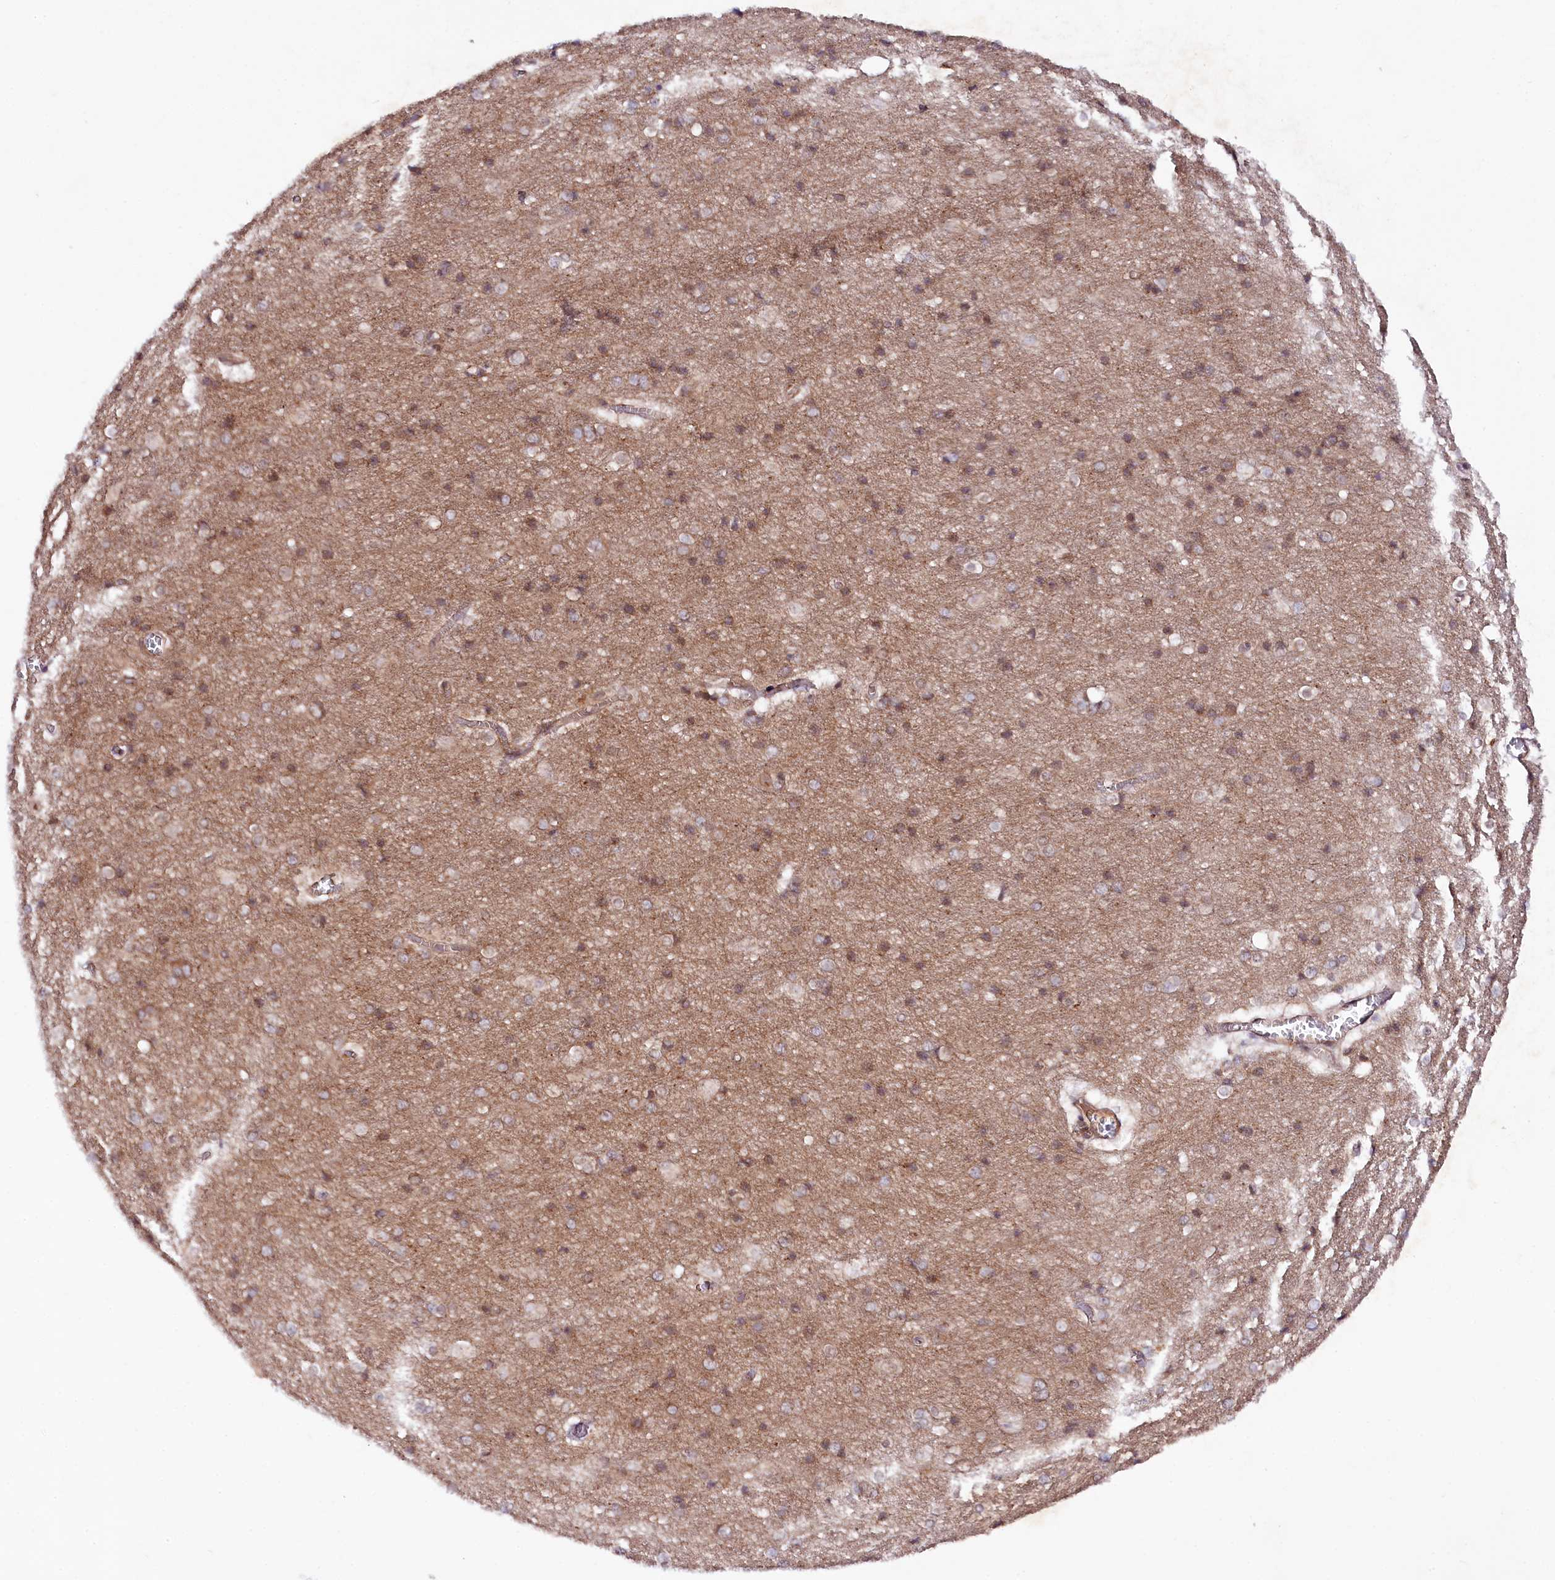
{"staining": {"intensity": "moderate", "quantity": "25%-75%", "location": "cytoplasmic/membranous"}, "tissue": "cerebral cortex", "cell_type": "Endothelial cells", "image_type": "normal", "snomed": [{"axis": "morphology", "description": "Normal tissue, NOS"}, {"axis": "topography", "description": "Cerebral cortex"}], "caption": "Human cerebral cortex stained for a protein (brown) demonstrates moderate cytoplasmic/membranous positive positivity in about 25%-75% of endothelial cells.", "gene": "PHLDB1", "patient": {"sex": "male", "age": 54}}